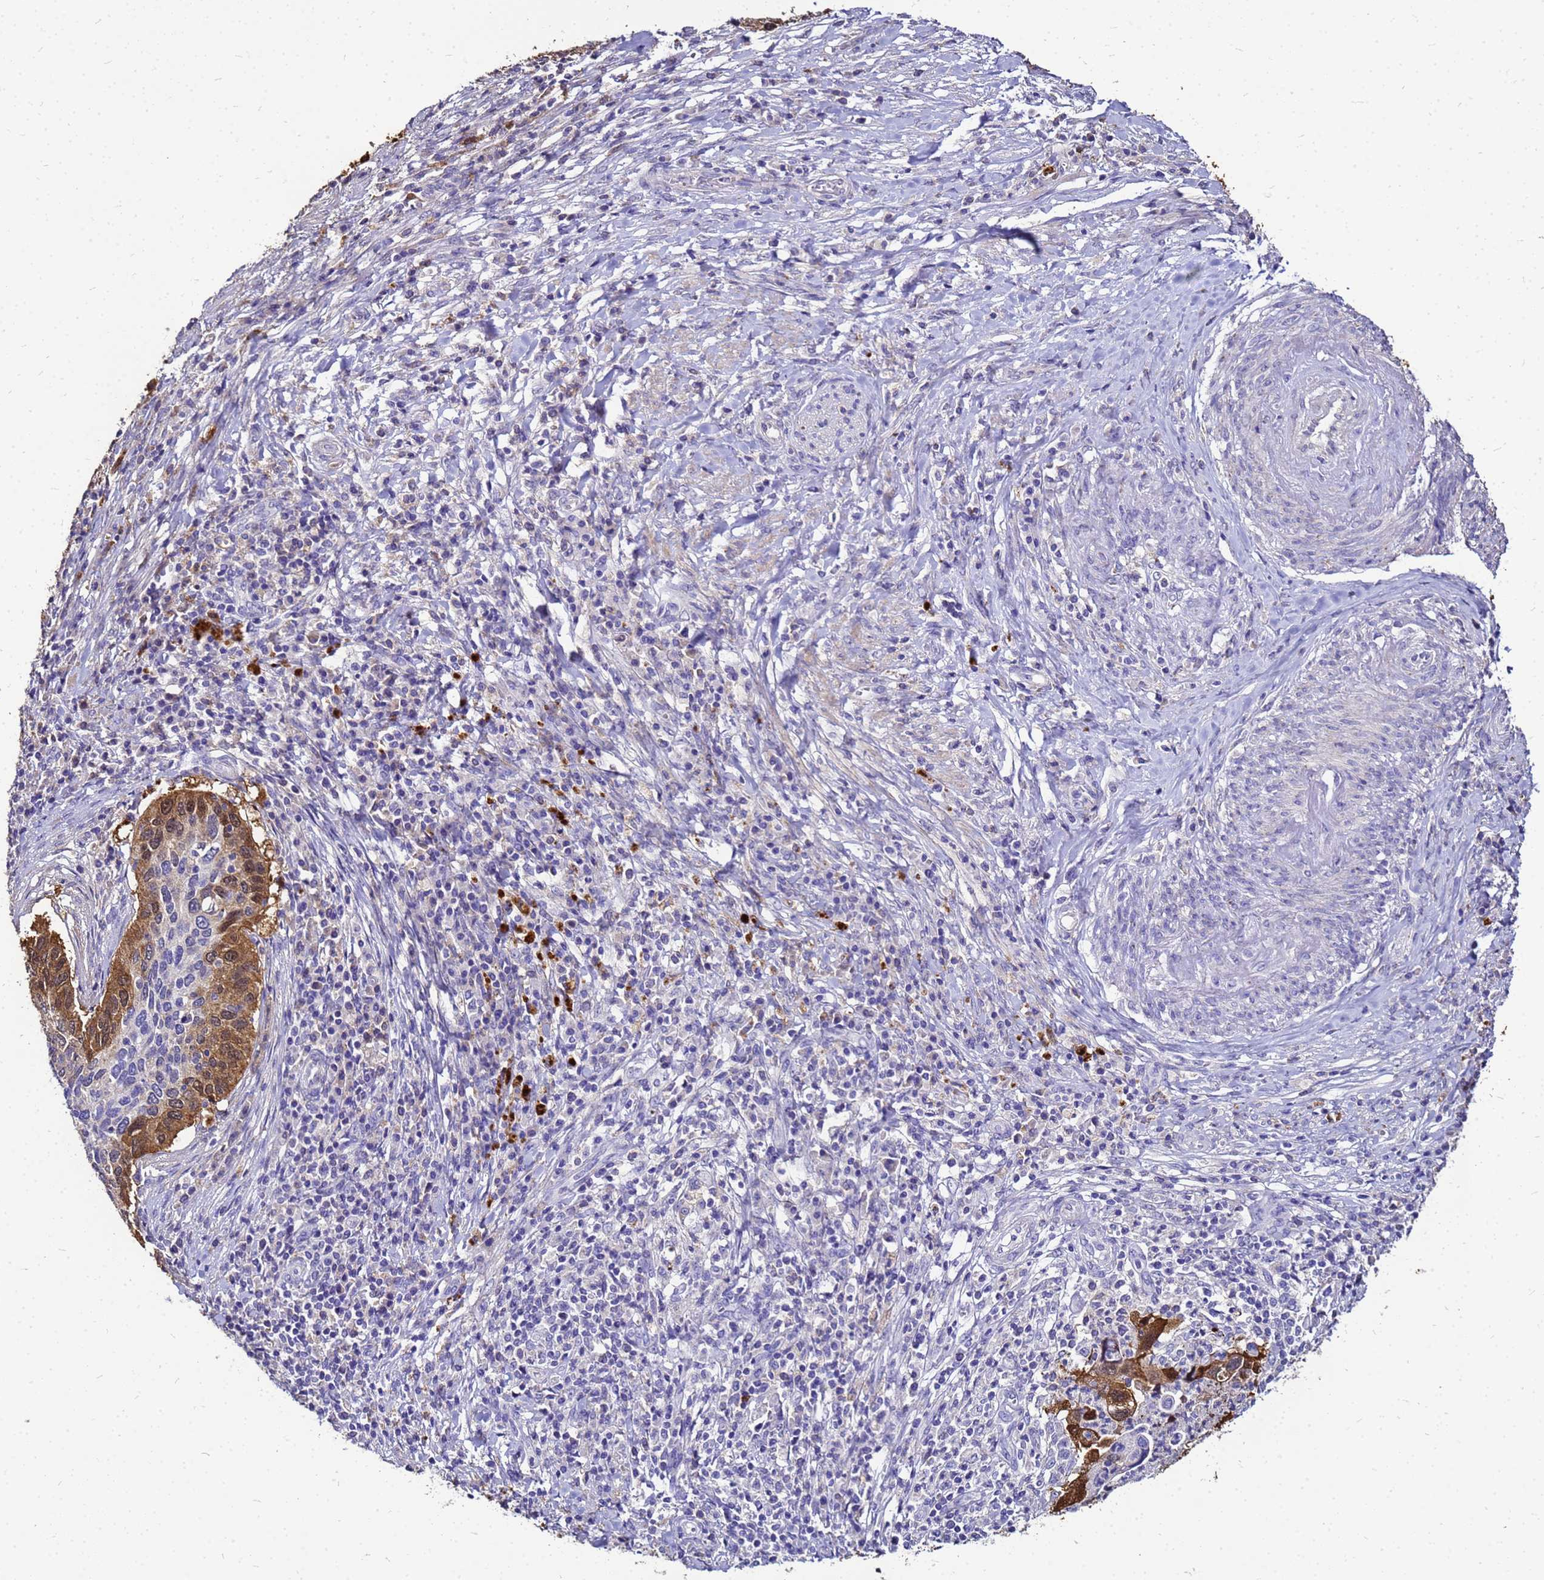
{"staining": {"intensity": "moderate", "quantity": "25%-75%", "location": "cytoplasmic/membranous,nuclear"}, "tissue": "cervical cancer", "cell_type": "Tumor cells", "image_type": "cancer", "snomed": [{"axis": "morphology", "description": "Squamous cell carcinoma, NOS"}, {"axis": "topography", "description": "Cervix"}], "caption": "A histopathology image of human cervical squamous cell carcinoma stained for a protein exhibits moderate cytoplasmic/membranous and nuclear brown staining in tumor cells. The staining was performed using DAB (3,3'-diaminobenzidine), with brown indicating positive protein expression. Nuclei are stained blue with hematoxylin.", "gene": "S100A2", "patient": {"sex": "female", "age": 38}}